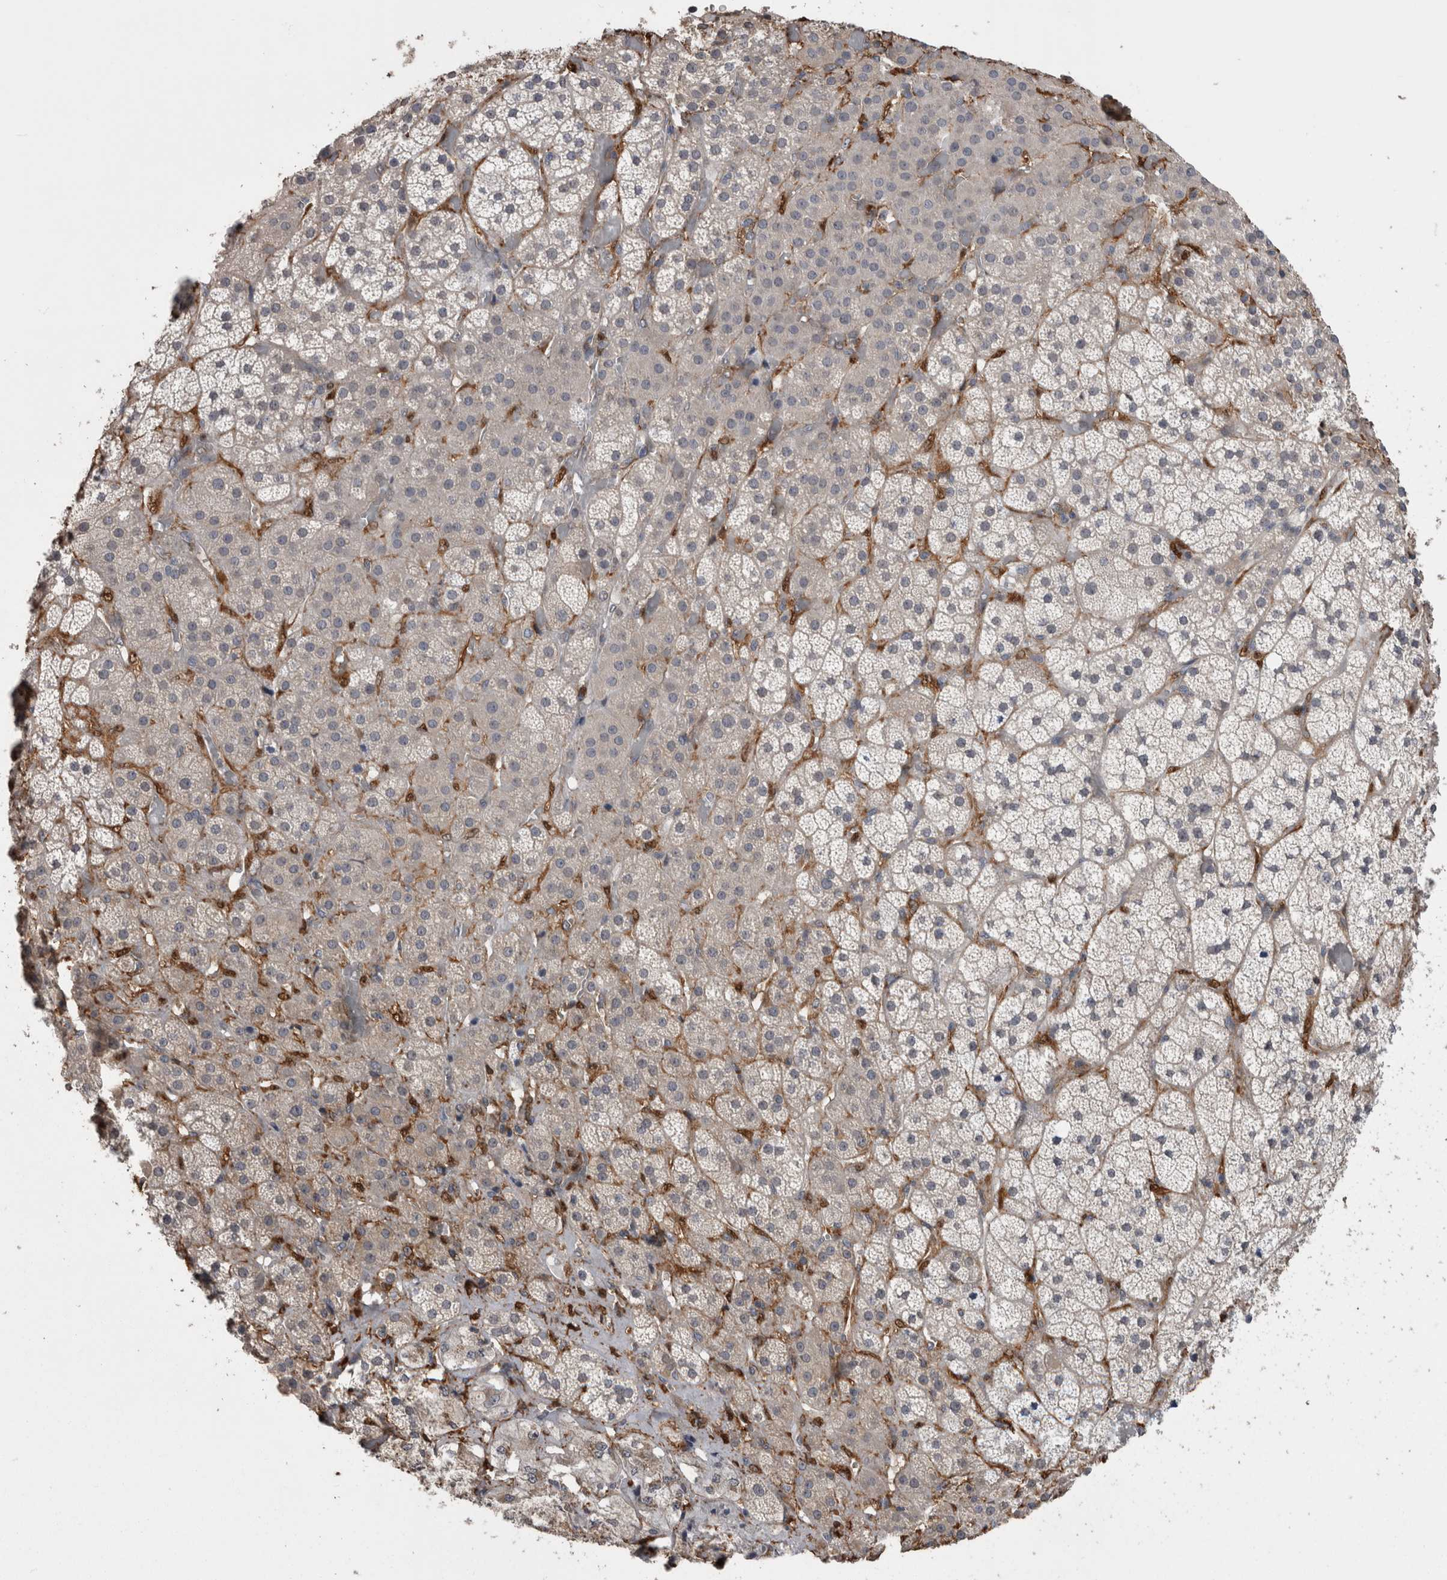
{"staining": {"intensity": "negative", "quantity": "none", "location": "none"}, "tissue": "adrenal gland", "cell_type": "Glandular cells", "image_type": "normal", "snomed": [{"axis": "morphology", "description": "Normal tissue, NOS"}, {"axis": "topography", "description": "Adrenal gland"}], "caption": "Immunohistochemistry (IHC) micrograph of unremarkable adrenal gland: human adrenal gland stained with DAB (3,3'-diaminobenzidine) demonstrates no significant protein expression in glandular cells. (Brightfield microscopy of DAB immunohistochemistry (IHC) at high magnification).", "gene": "DDX6", "patient": {"sex": "male", "age": 57}}